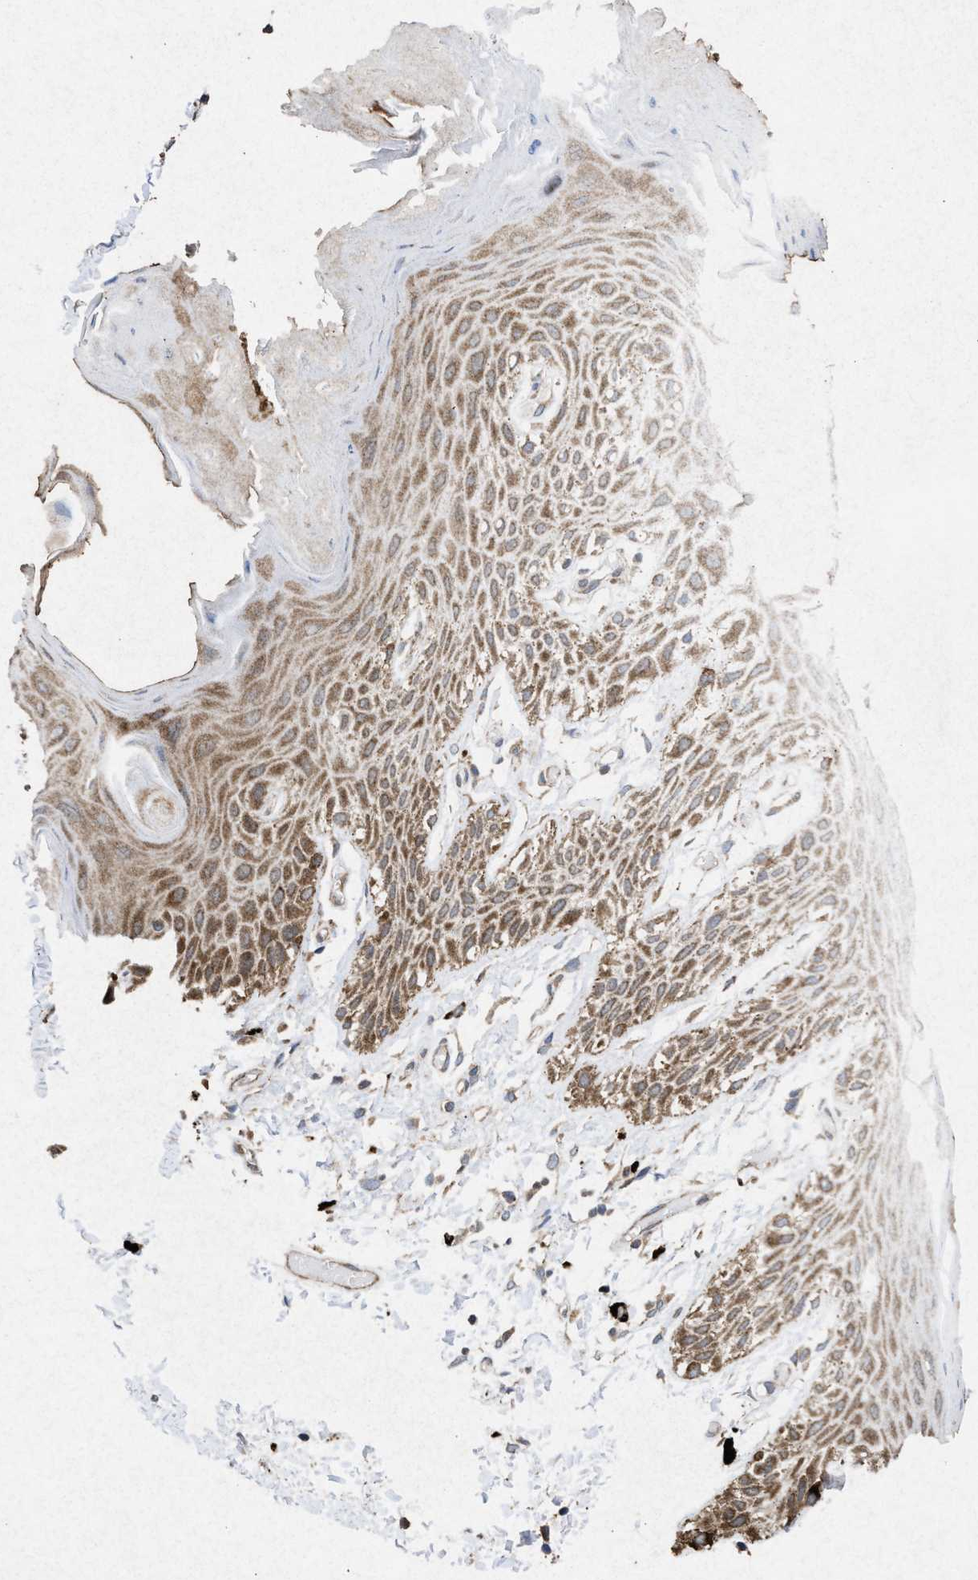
{"staining": {"intensity": "moderate", "quantity": ">75%", "location": "cytoplasmic/membranous"}, "tissue": "skin", "cell_type": "Epidermal cells", "image_type": "normal", "snomed": [{"axis": "morphology", "description": "Normal tissue, NOS"}, {"axis": "topography", "description": "Anal"}], "caption": "This micrograph exhibits benign skin stained with immunohistochemistry (IHC) to label a protein in brown. The cytoplasmic/membranous of epidermal cells show moderate positivity for the protein. Nuclei are counter-stained blue.", "gene": "MSI2", "patient": {"sex": "male", "age": 44}}